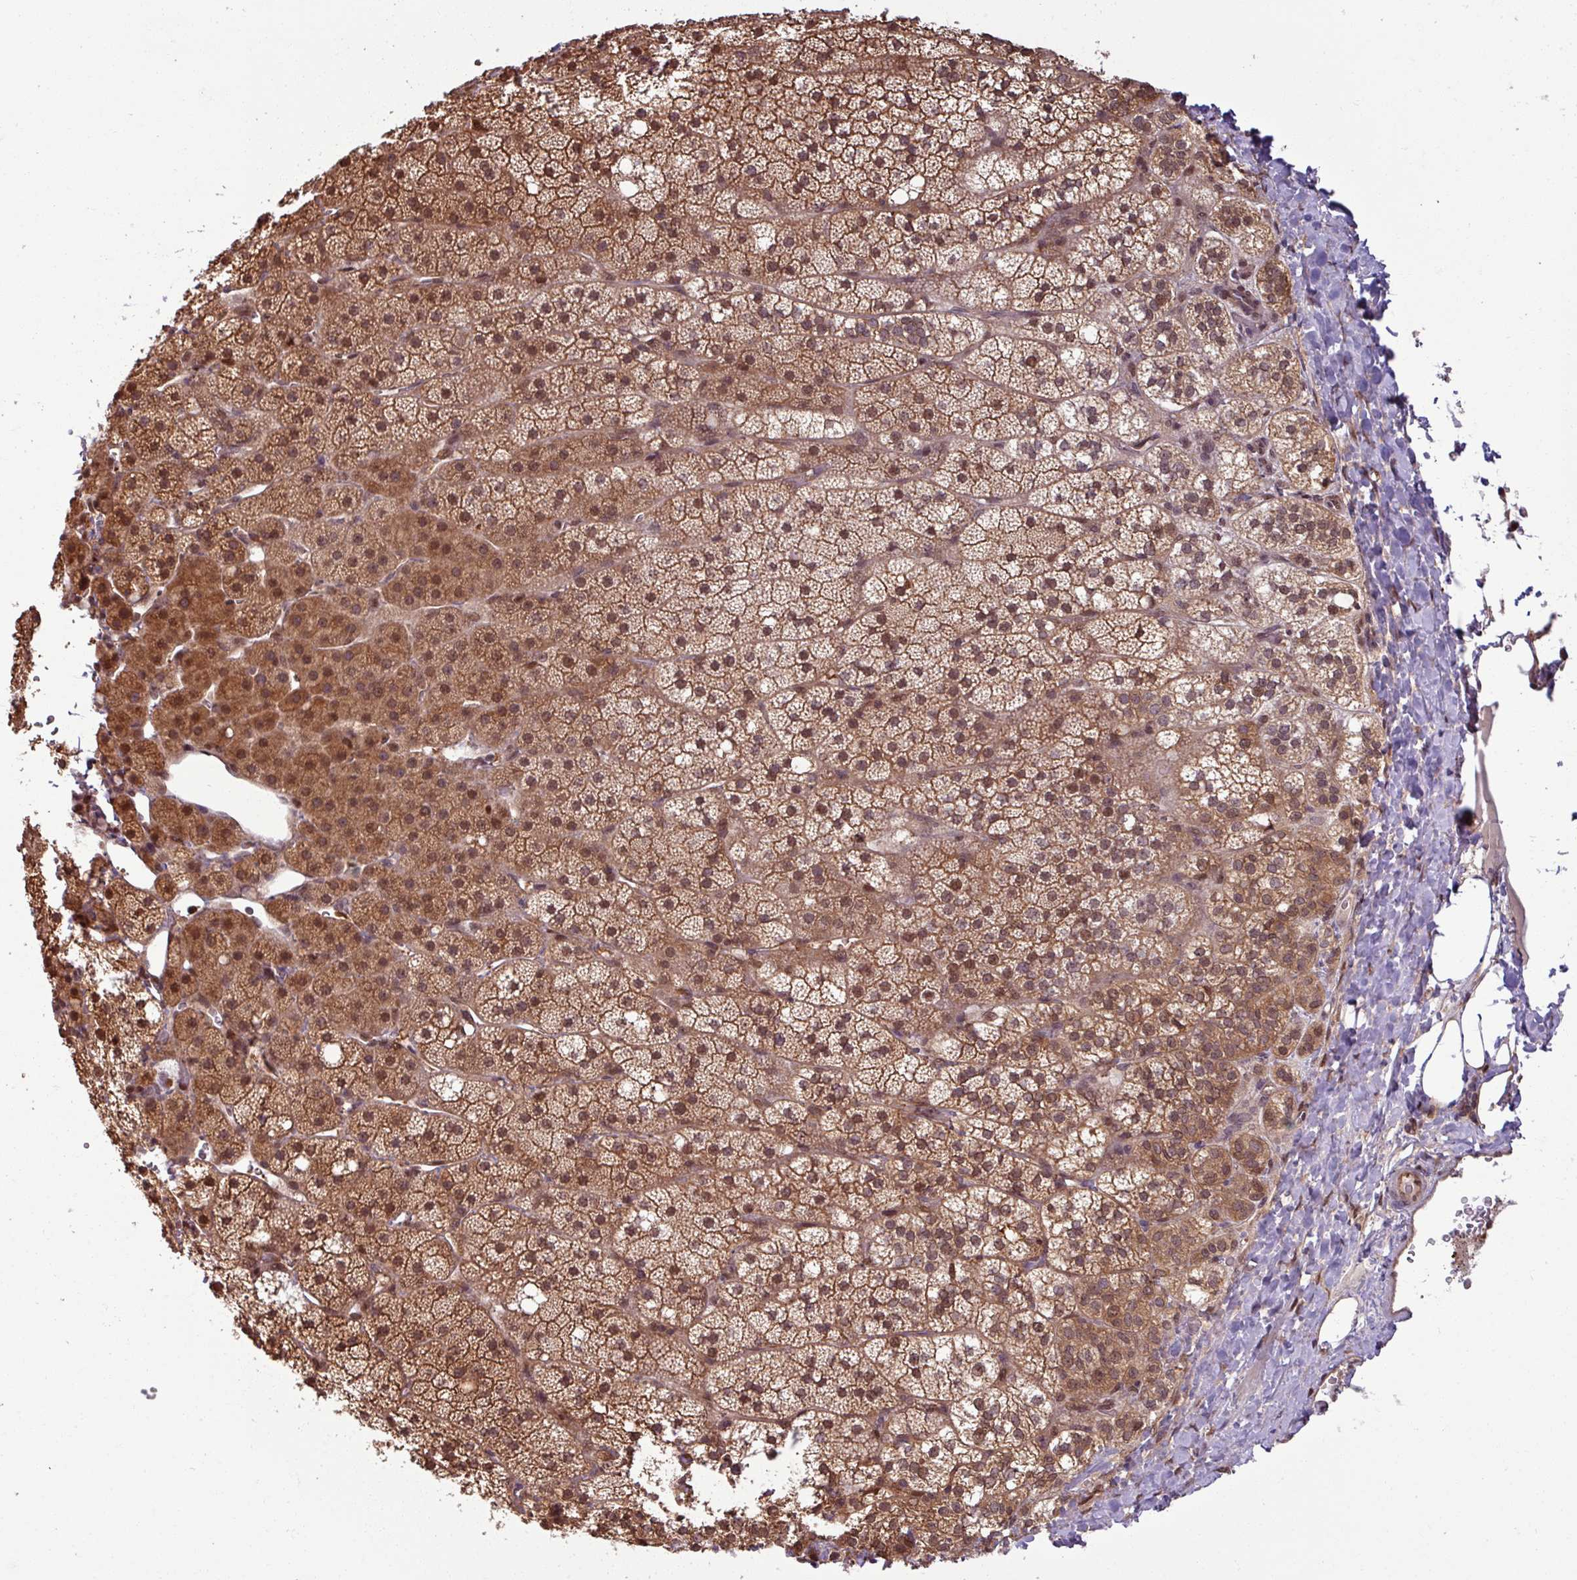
{"staining": {"intensity": "moderate", "quantity": ">75%", "location": "cytoplasmic/membranous,nuclear"}, "tissue": "adrenal gland", "cell_type": "Glandular cells", "image_type": "normal", "snomed": [{"axis": "morphology", "description": "Normal tissue, NOS"}, {"axis": "topography", "description": "Adrenal gland"}], "caption": "Immunohistochemical staining of normal adrenal gland displays >75% levels of moderate cytoplasmic/membranous,nuclear protein positivity in approximately >75% of glandular cells. Immunohistochemistry stains the protein in brown and the nuclei are stained blue.", "gene": "KCTD11", "patient": {"sex": "male", "age": 53}}